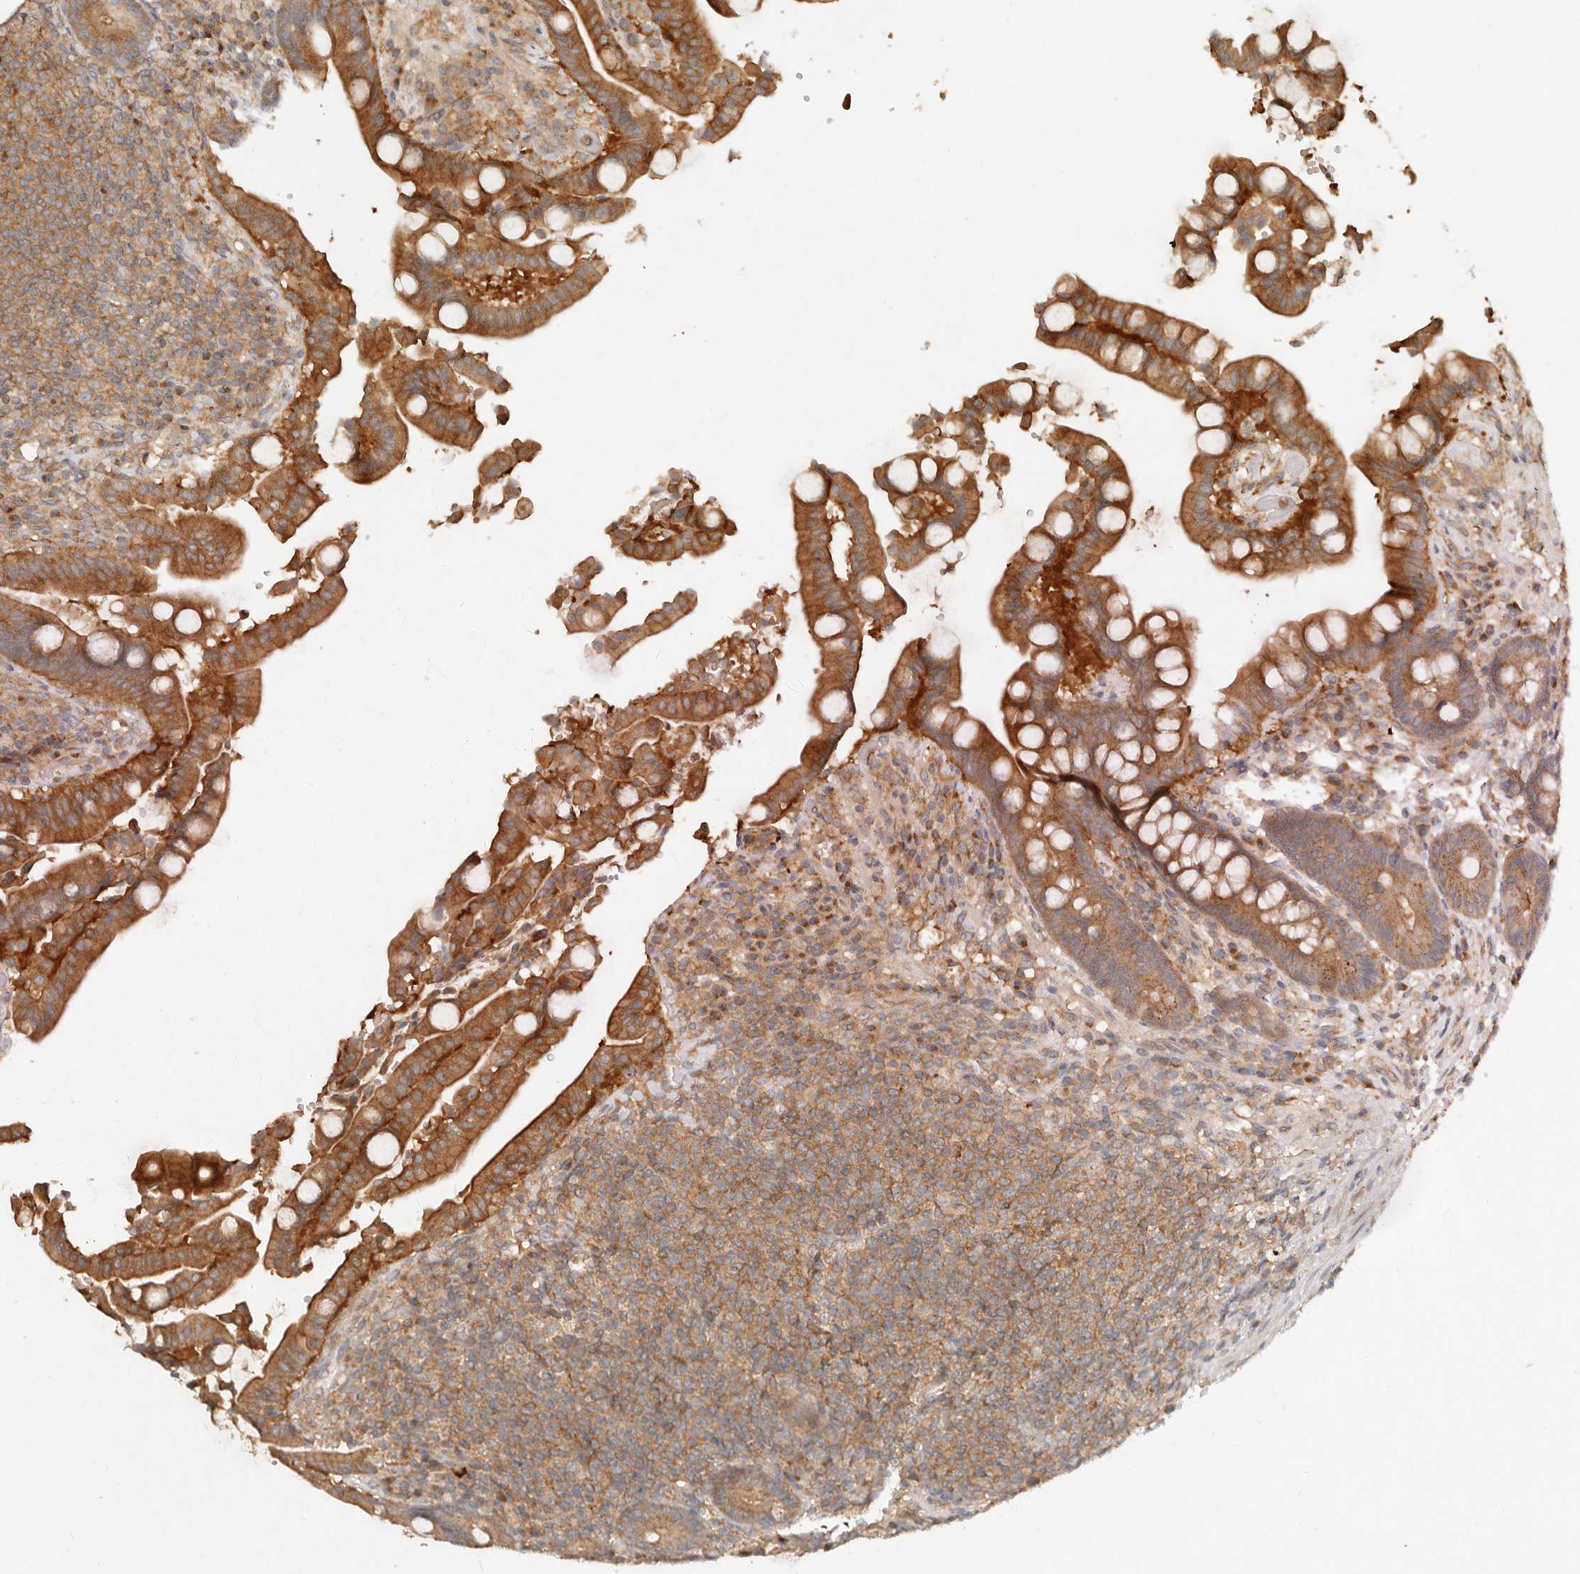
{"staining": {"intensity": "moderate", "quantity": ">75%", "location": "cytoplasmic/membranous"}, "tissue": "colon", "cell_type": "Endothelial cells", "image_type": "normal", "snomed": [{"axis": "morphology", "description": "Normal tissue, NOS"}, {"axis": "topography", "description": "Colon"}], "caption": "Moderate cytoplasmic/membranous positivity is seen in about >75% of endothelial cells in normal colon. (IHC, brightfield microscopy, high magnification).", "gene": "HECTD3", "patient": {"sex": "male", "age": 73}}